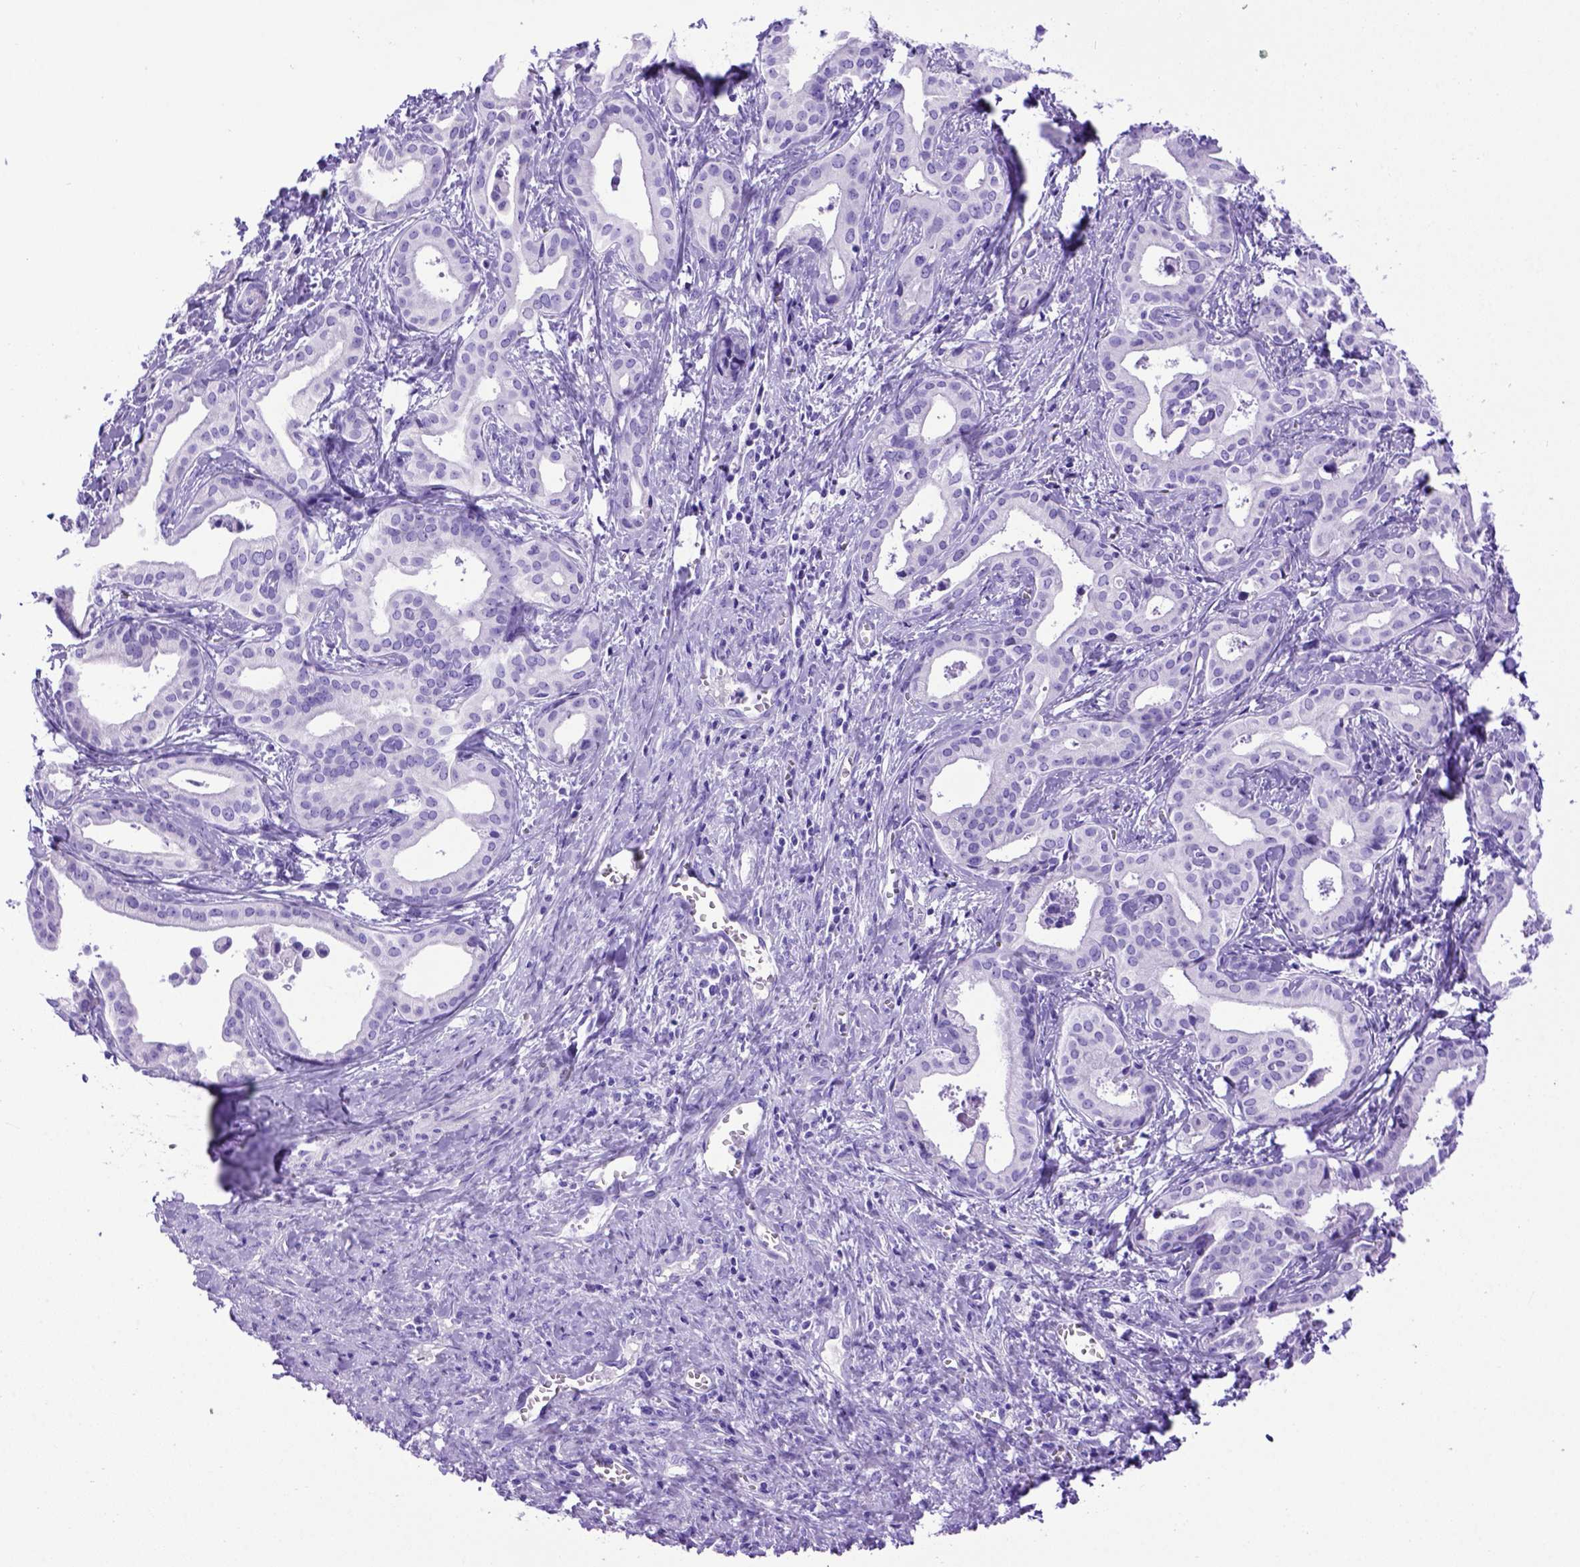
{"staining": {"intensity": "negative", "quantity": "none", "location": "none"}, "tissue": "liver cancer", "cell_type": "Tumor cells", "image_type": "cancer", "snomed": [{"axis": "morphology", "description": "Cholangiocarcinoma"}, {"axis": "topography", "description": "Liver"}], "caption": "DAB immunohistochemical staining of liver cancer (cholangiocarcinoma) shows no significant staining in tumor cells. (Immunohistochemistry, brightfield microscopy, high magnification).", "gene": "MEOX2", "patient": {"sex": "female", "age": 65}}